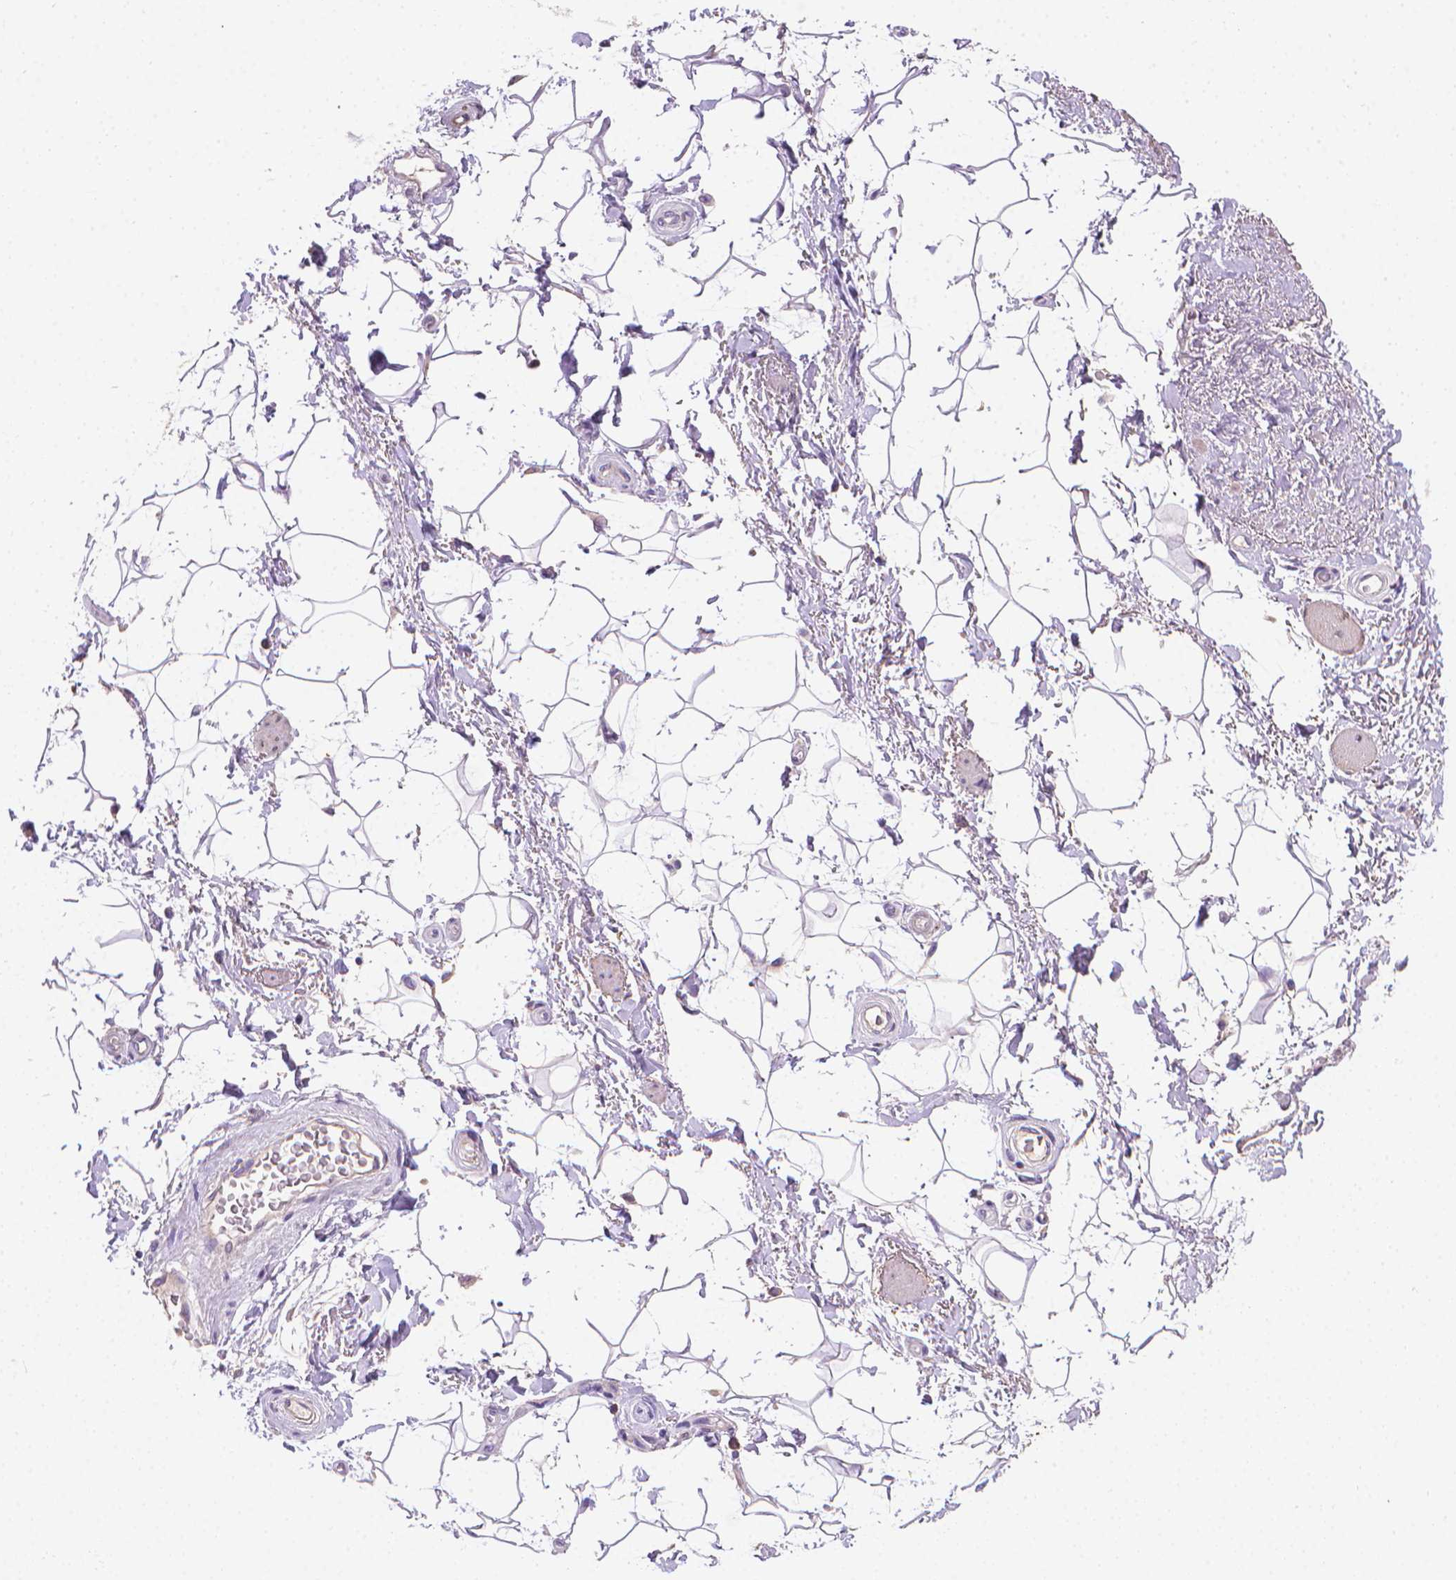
{"staining": {"intensity": "negative", "quantity": "none", "location": "none"}, "tissue": "adipose tissue", "cell_type": "Adipocytes", "image_type": "normal", "snomed": [{"axis": "morphology", "description": "Normal tissue, NOS"}, {"axis": "topography", "description": "Anal"}, {"axis": "topography", "description": "Peripheral nerve tissue"}], "caption": "Unremarkable adipose tissue was stained to show a protein in brown. There is no significant positivity in adipocytes. The staining was performed using DAB to visualize the protein expression in brown, while the nuclei were stained in blue with hematoxylin (Magnification: 20x).", "gene": "PNMA2", "patient": {"sex": "male", "age": 51}}